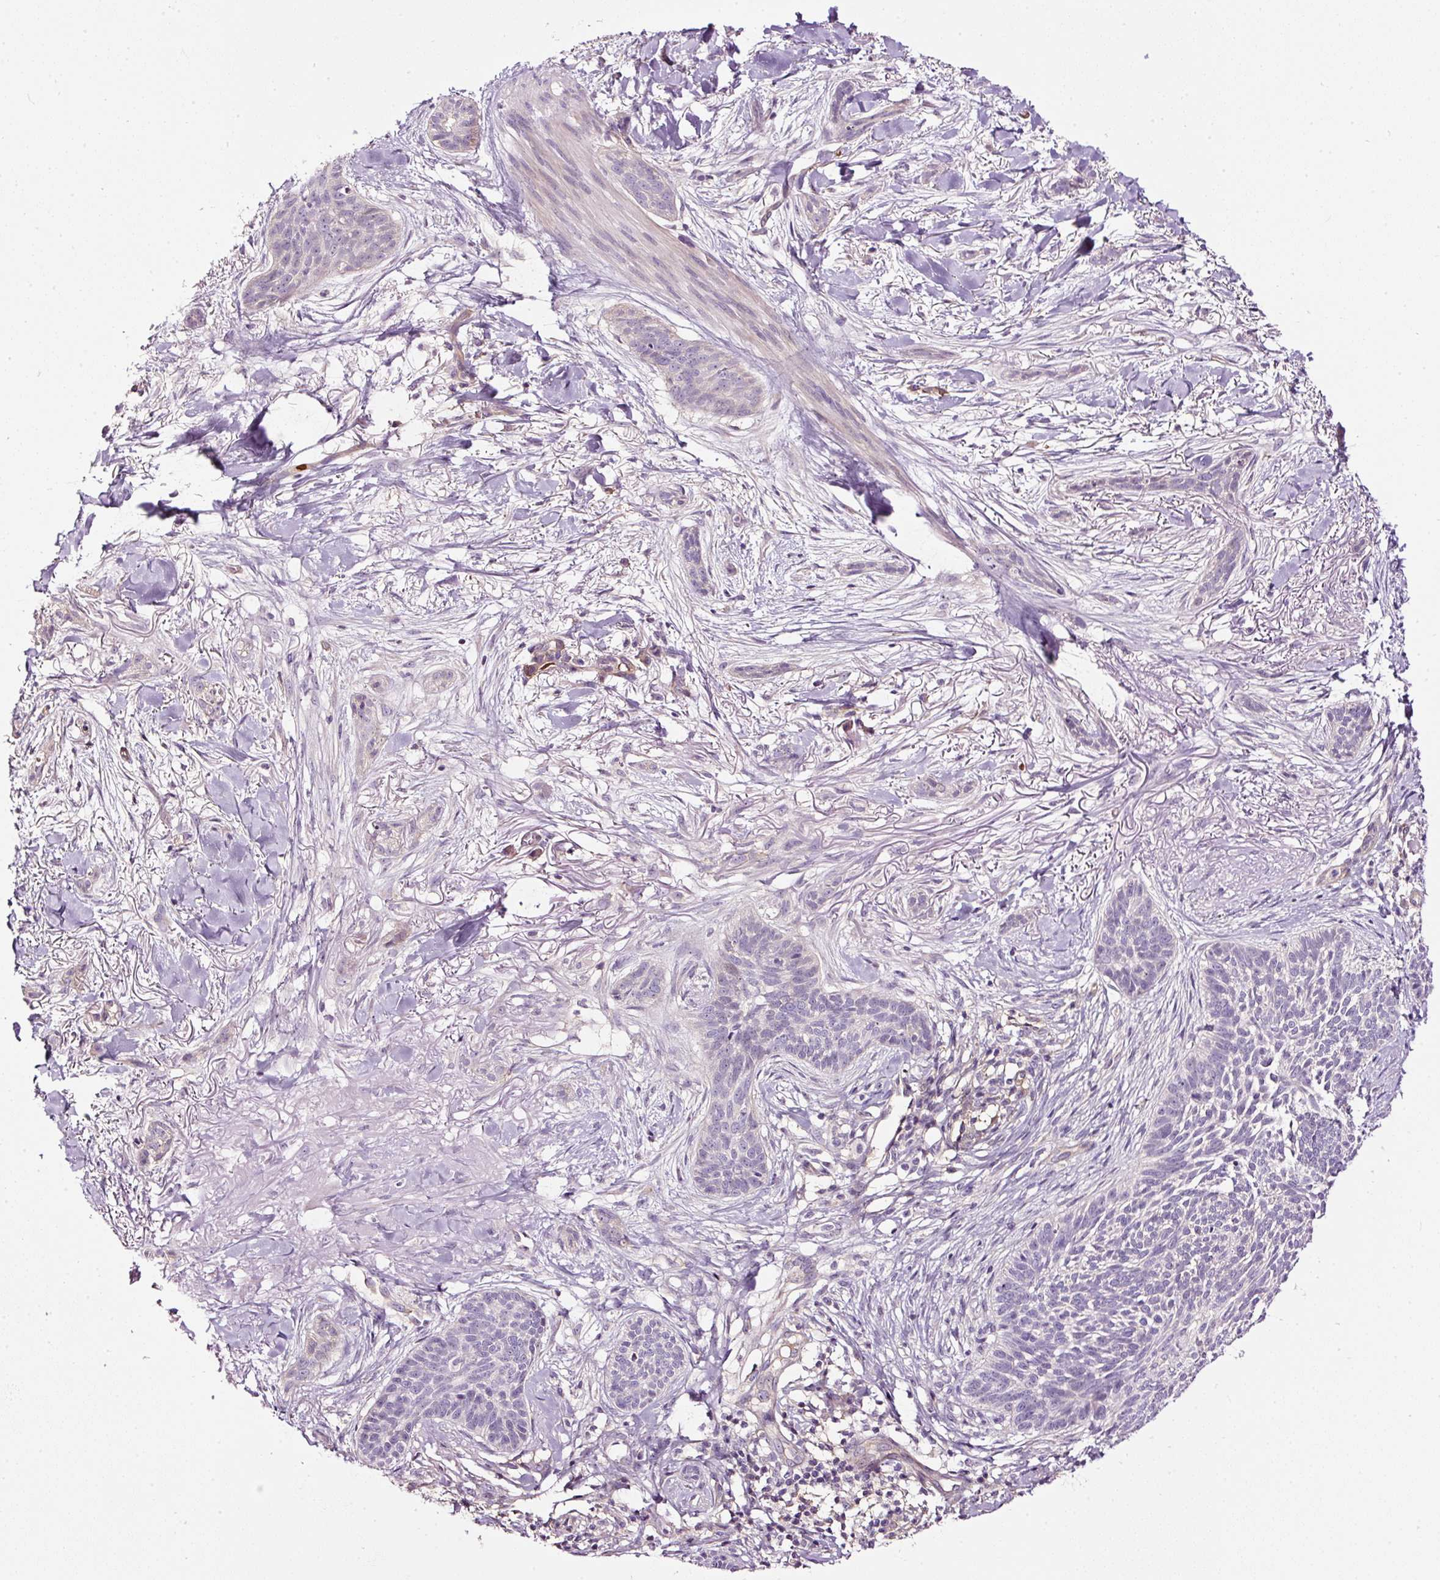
{"staining": {"intensity": "negative", "quantity": "none", "location": "none"}, "tissue": "skin cancer", "cell_type": "Tumor cells", "image_type": "cancer", "snomed": [{"axis": "morphology", "description": "Basal cell carcinoma"}, {"axis": "topography", "description": "Skin"}], "caption": "Skin cancer was stained to show a protein in brown. There is no significant staining in tumor cells.", "gene": "USHBP1", "patient": {"sex": "male", "age": 52}}